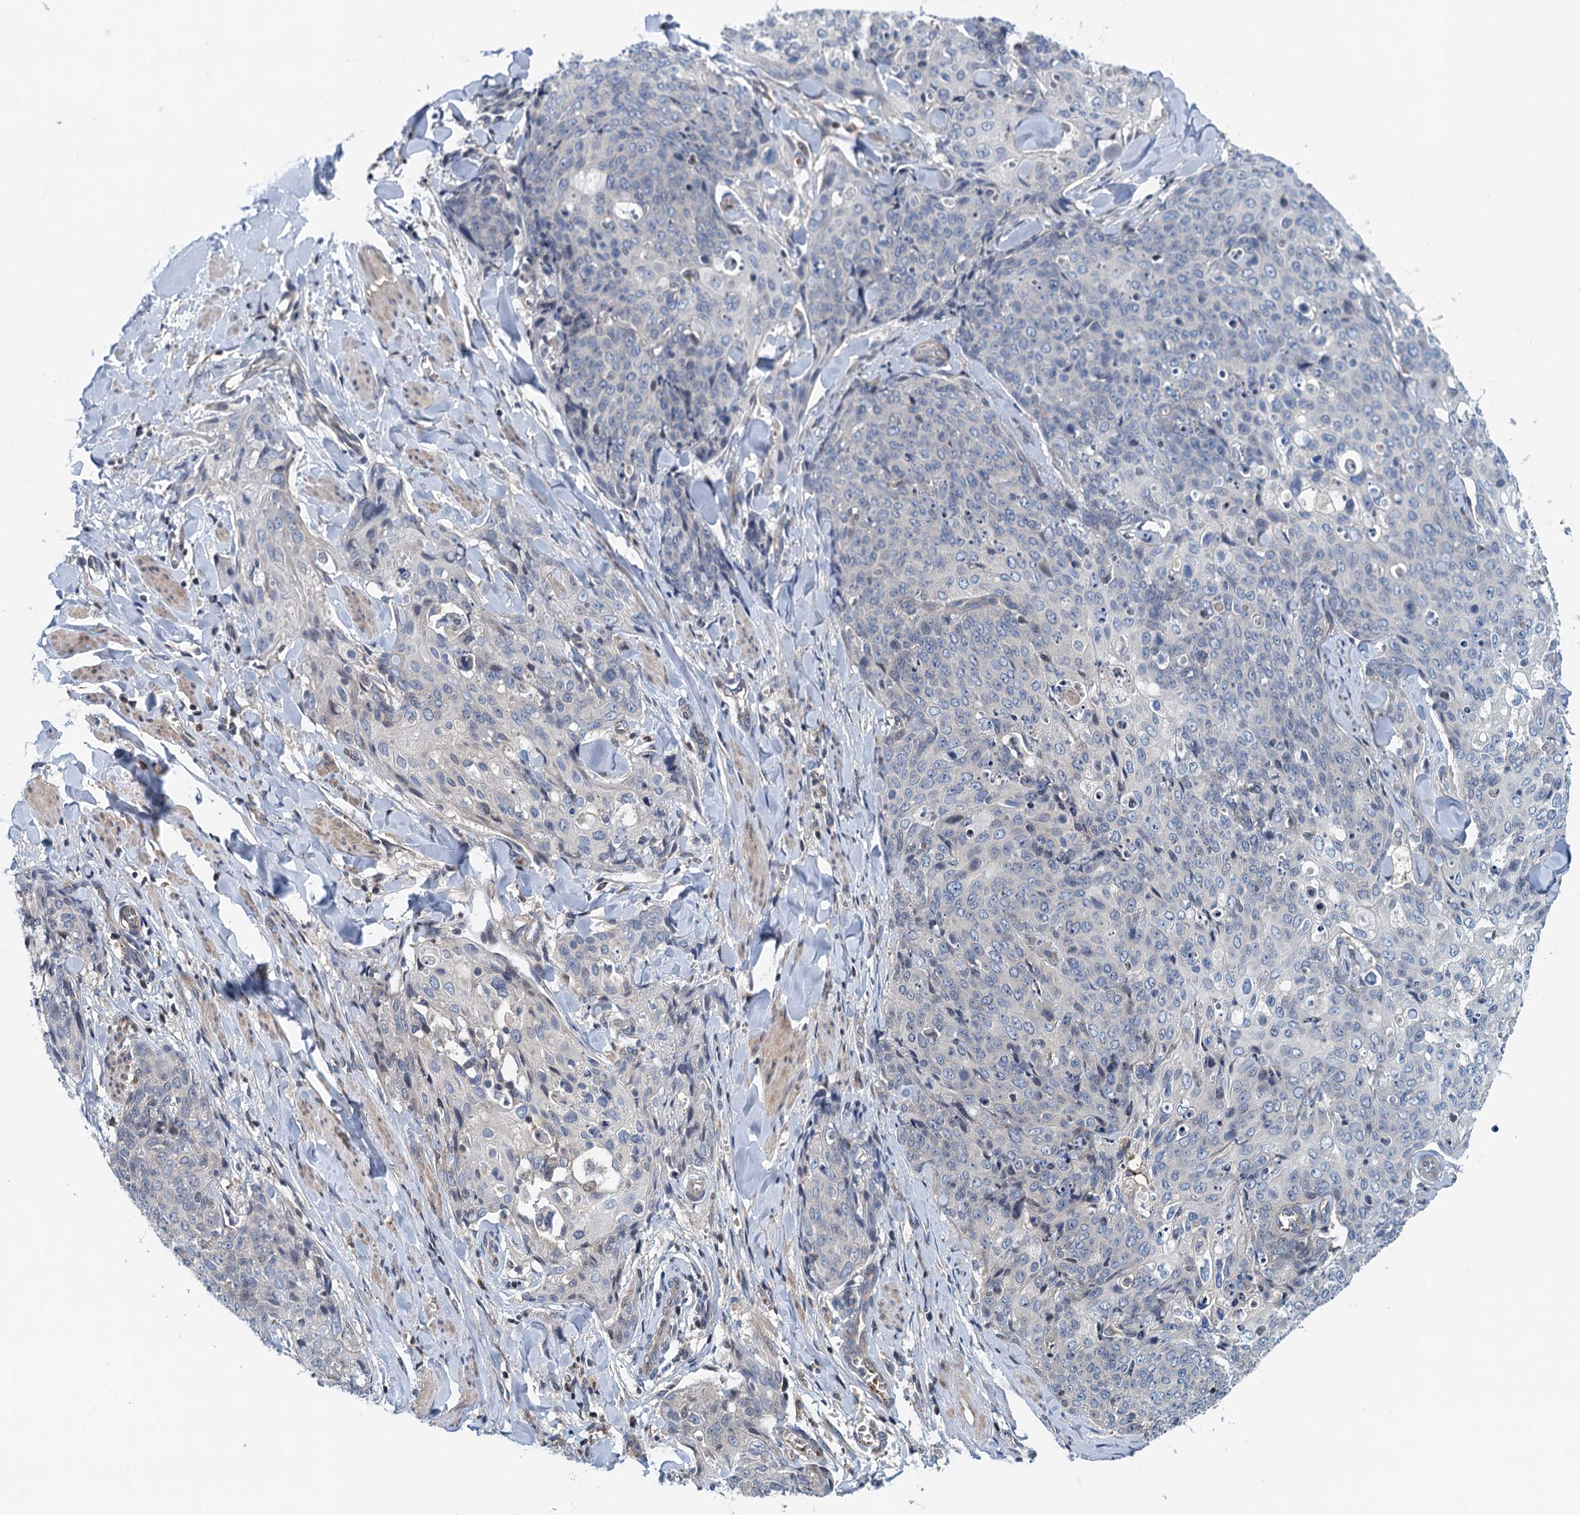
{"staining": {"intensity": "negative", "quantity": "none", "location": "none"}, "tissue": "skin cancer", "cell_type": "Tumor cells", "image_type": "cancer", "snomed": [{"axis": "morphology", "description": "Squamous cell carcinoma, NOS"}, {"axis": "topography", "description": "Skin"}, {"axis": "topography", "description": "Vulva"}], "caption": "This is an immunohistochemistry micrograph of skin cancer. There is no staining in tumor cells.", "gene": "NBEA", "patient": {"sex": "female", "age": 85}}